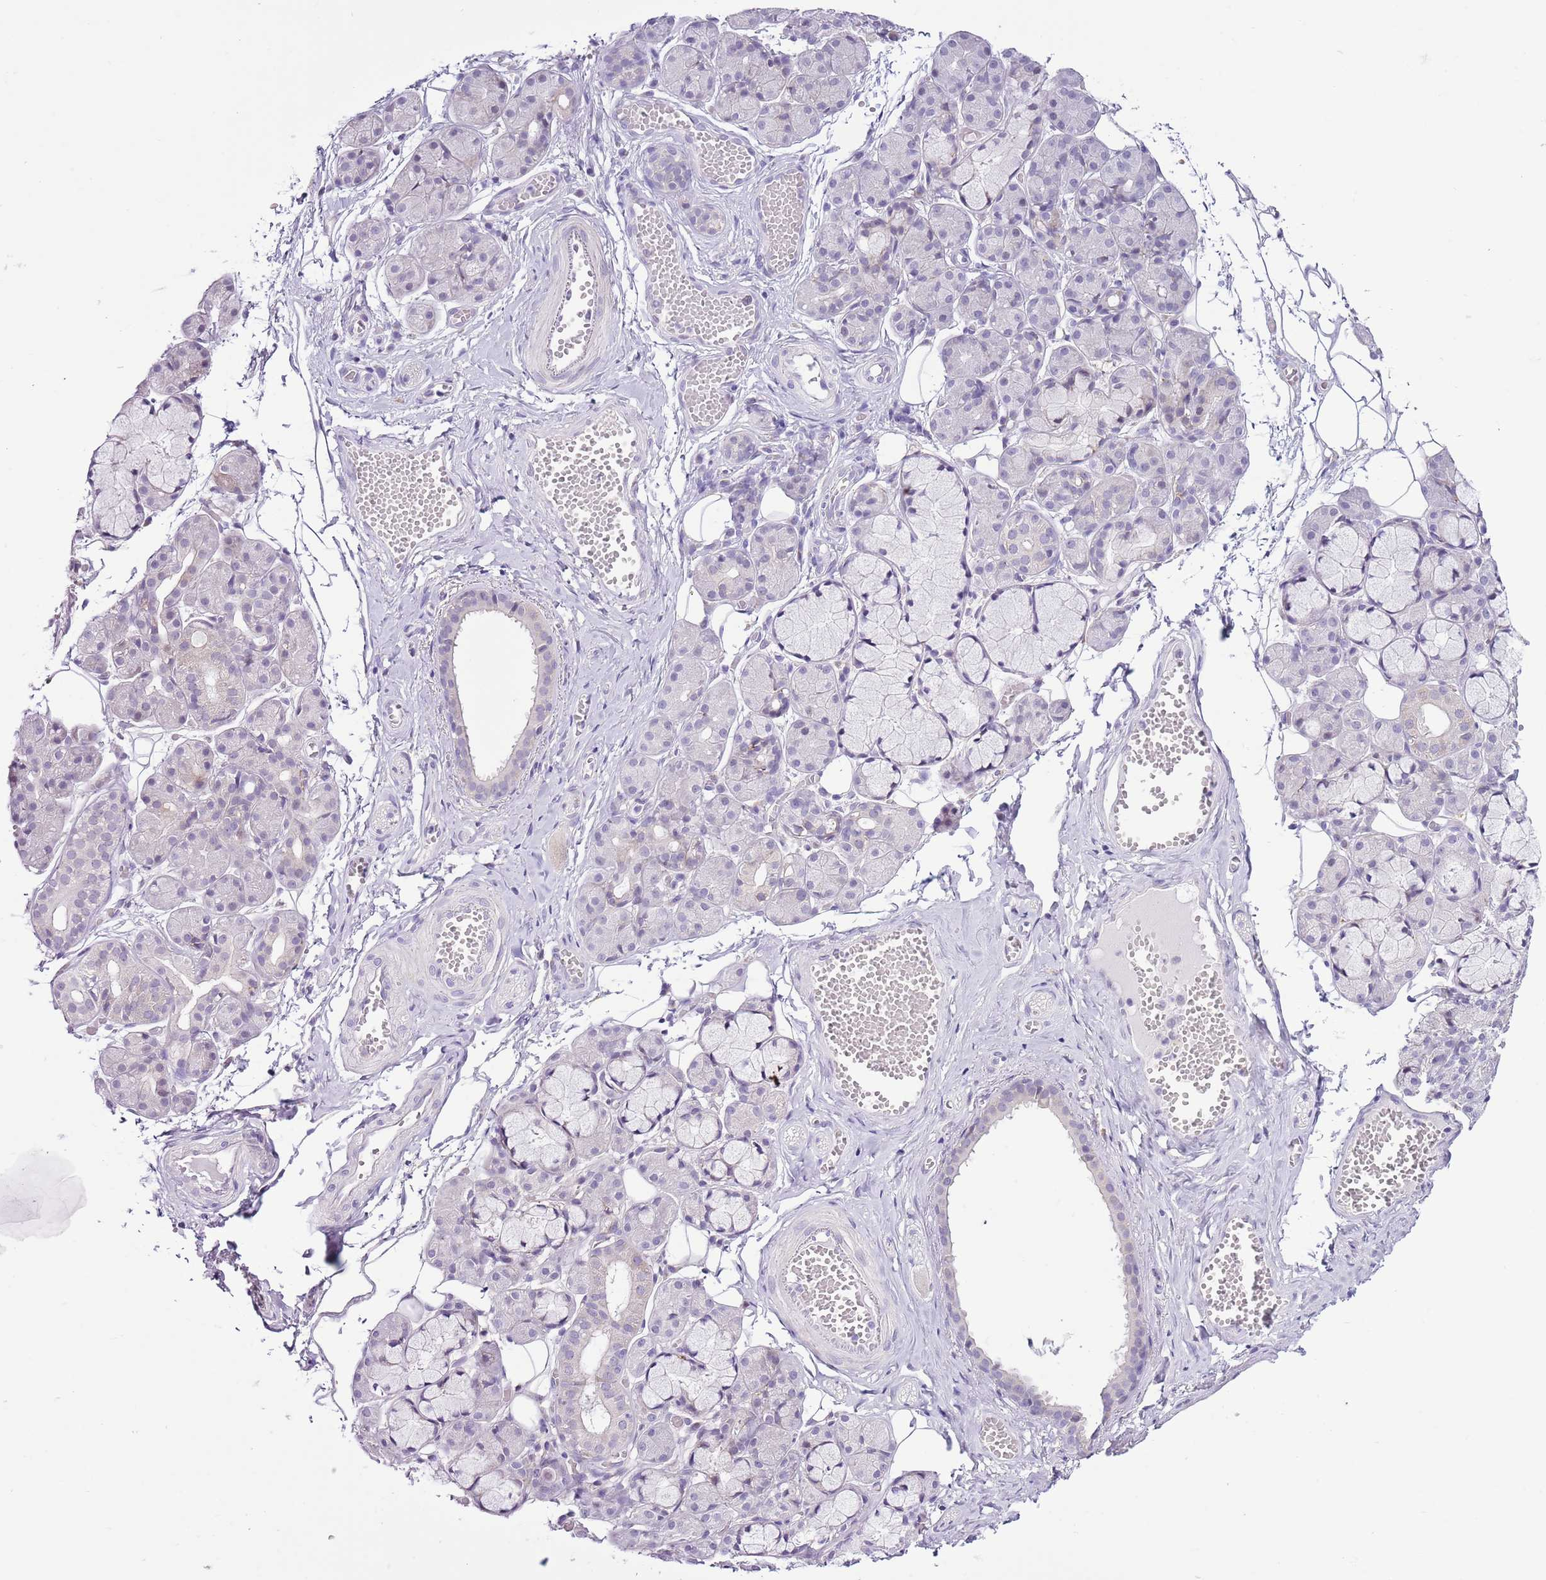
{"staining": {"intensity": "negative", "quantity": "none", "location": "none"}, "tissue": "salivary gland", "cell_type": "Glandular cells", "image_type": "normal", "snomed": [{"axis": "morphology", "description": "Normal tissue, NOS"}, {"axis": "topography", "description": "Salivary gland"}], "caption": "This is a image of immunohistochemistry staining of benign salivary gland, which shows no expression in glandular cells.", "gene": "ZNF576", "patient": {"sex": "male", "age": 63}}